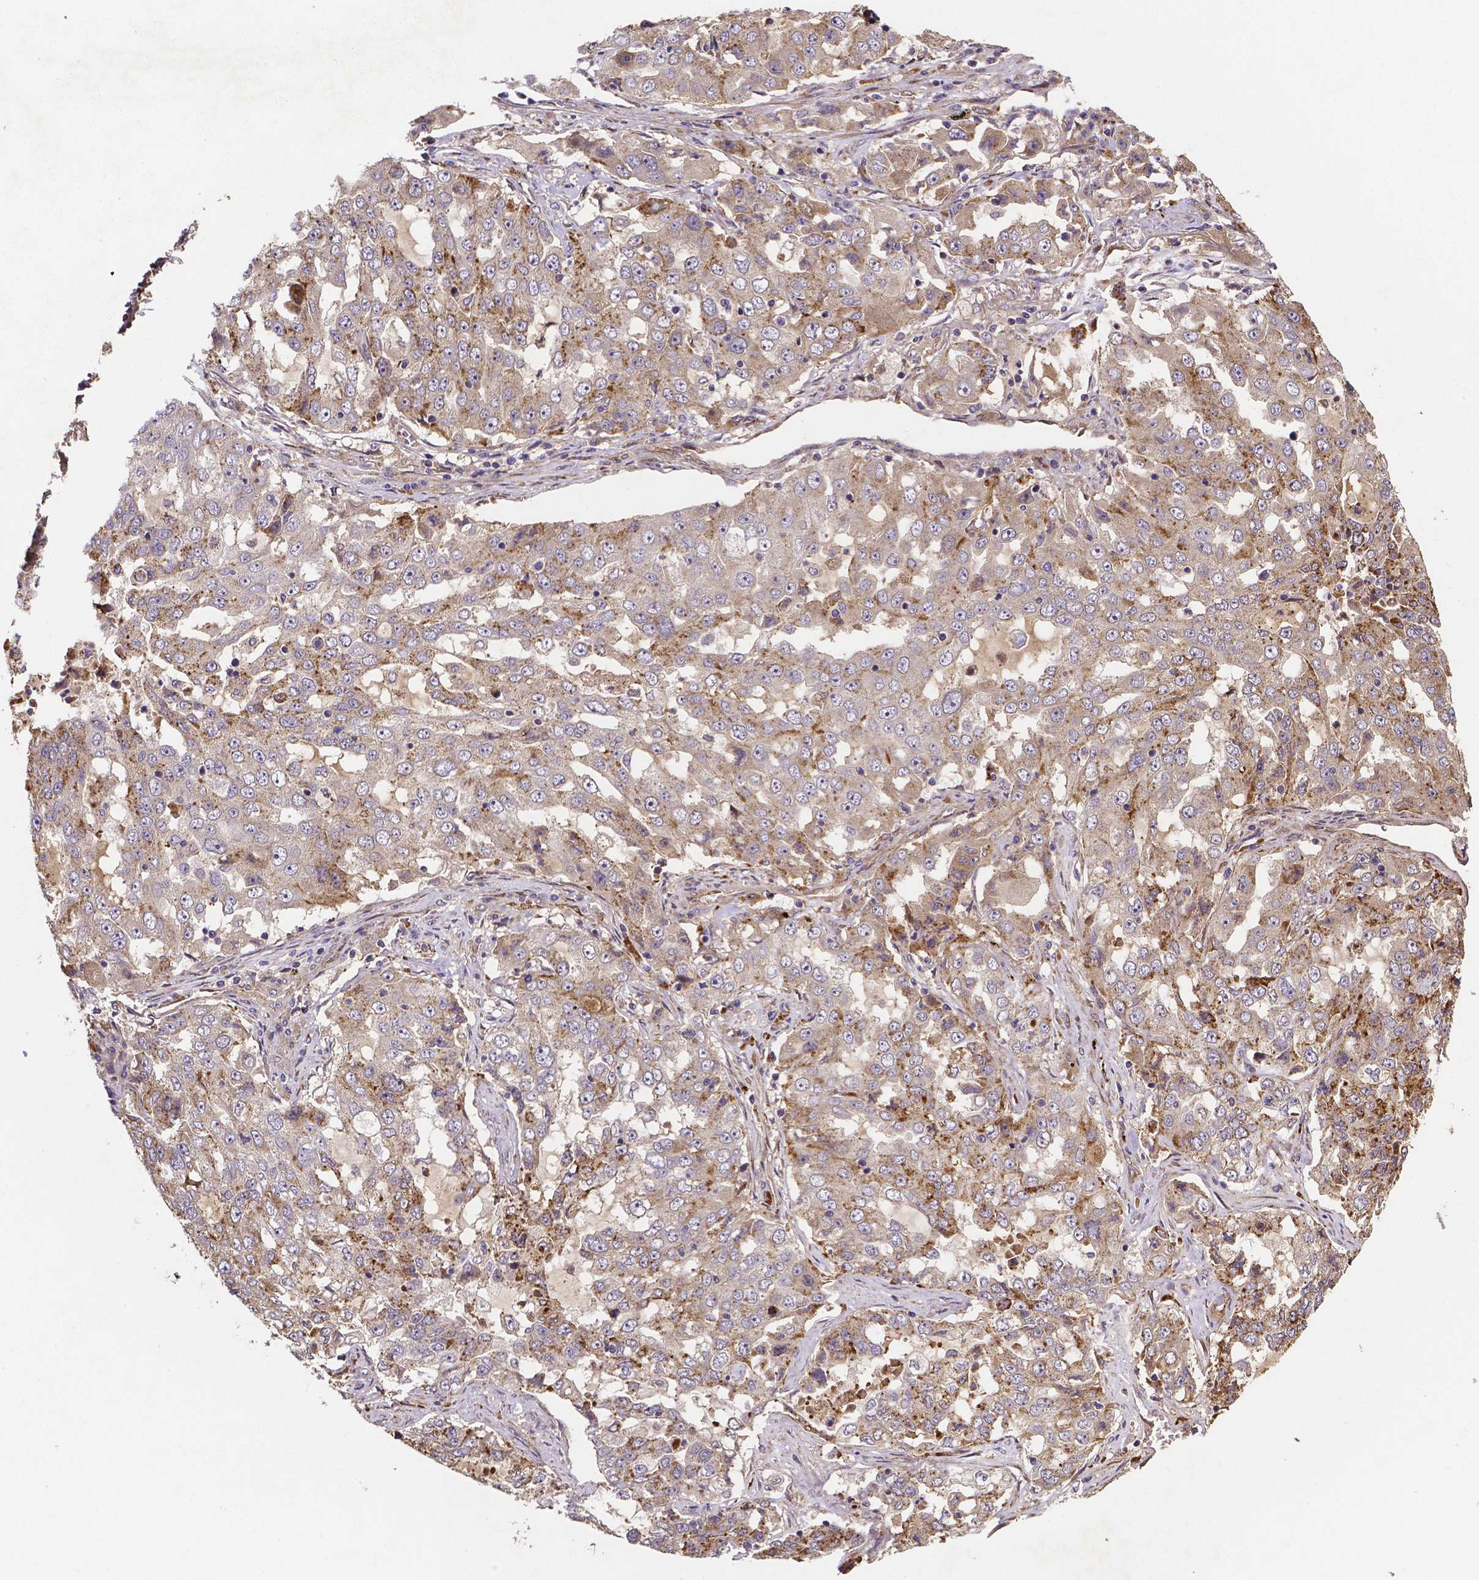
{"staining": {"intensity": "weak", "quantity": "25%-75%", "location": "cytoplasmic/membranous"}, "tissue": "lung cancer", "cell_type": "Tumor cells", "image_type": "cancer", "snomed": [{"axis": "morphology", "description": "Adenocarcinoma, NOS"}, {"axis": "topography", "description": "Lung"}], "caption": "Immunohistochemical staining of human lung adenocarcinoma exhibits weak cytoplasmic/membranous protein positivity in approximately 25%-75% of tumor cells.", "gene": "RNF123", "patient": {"sex": "female", "age": 61}}